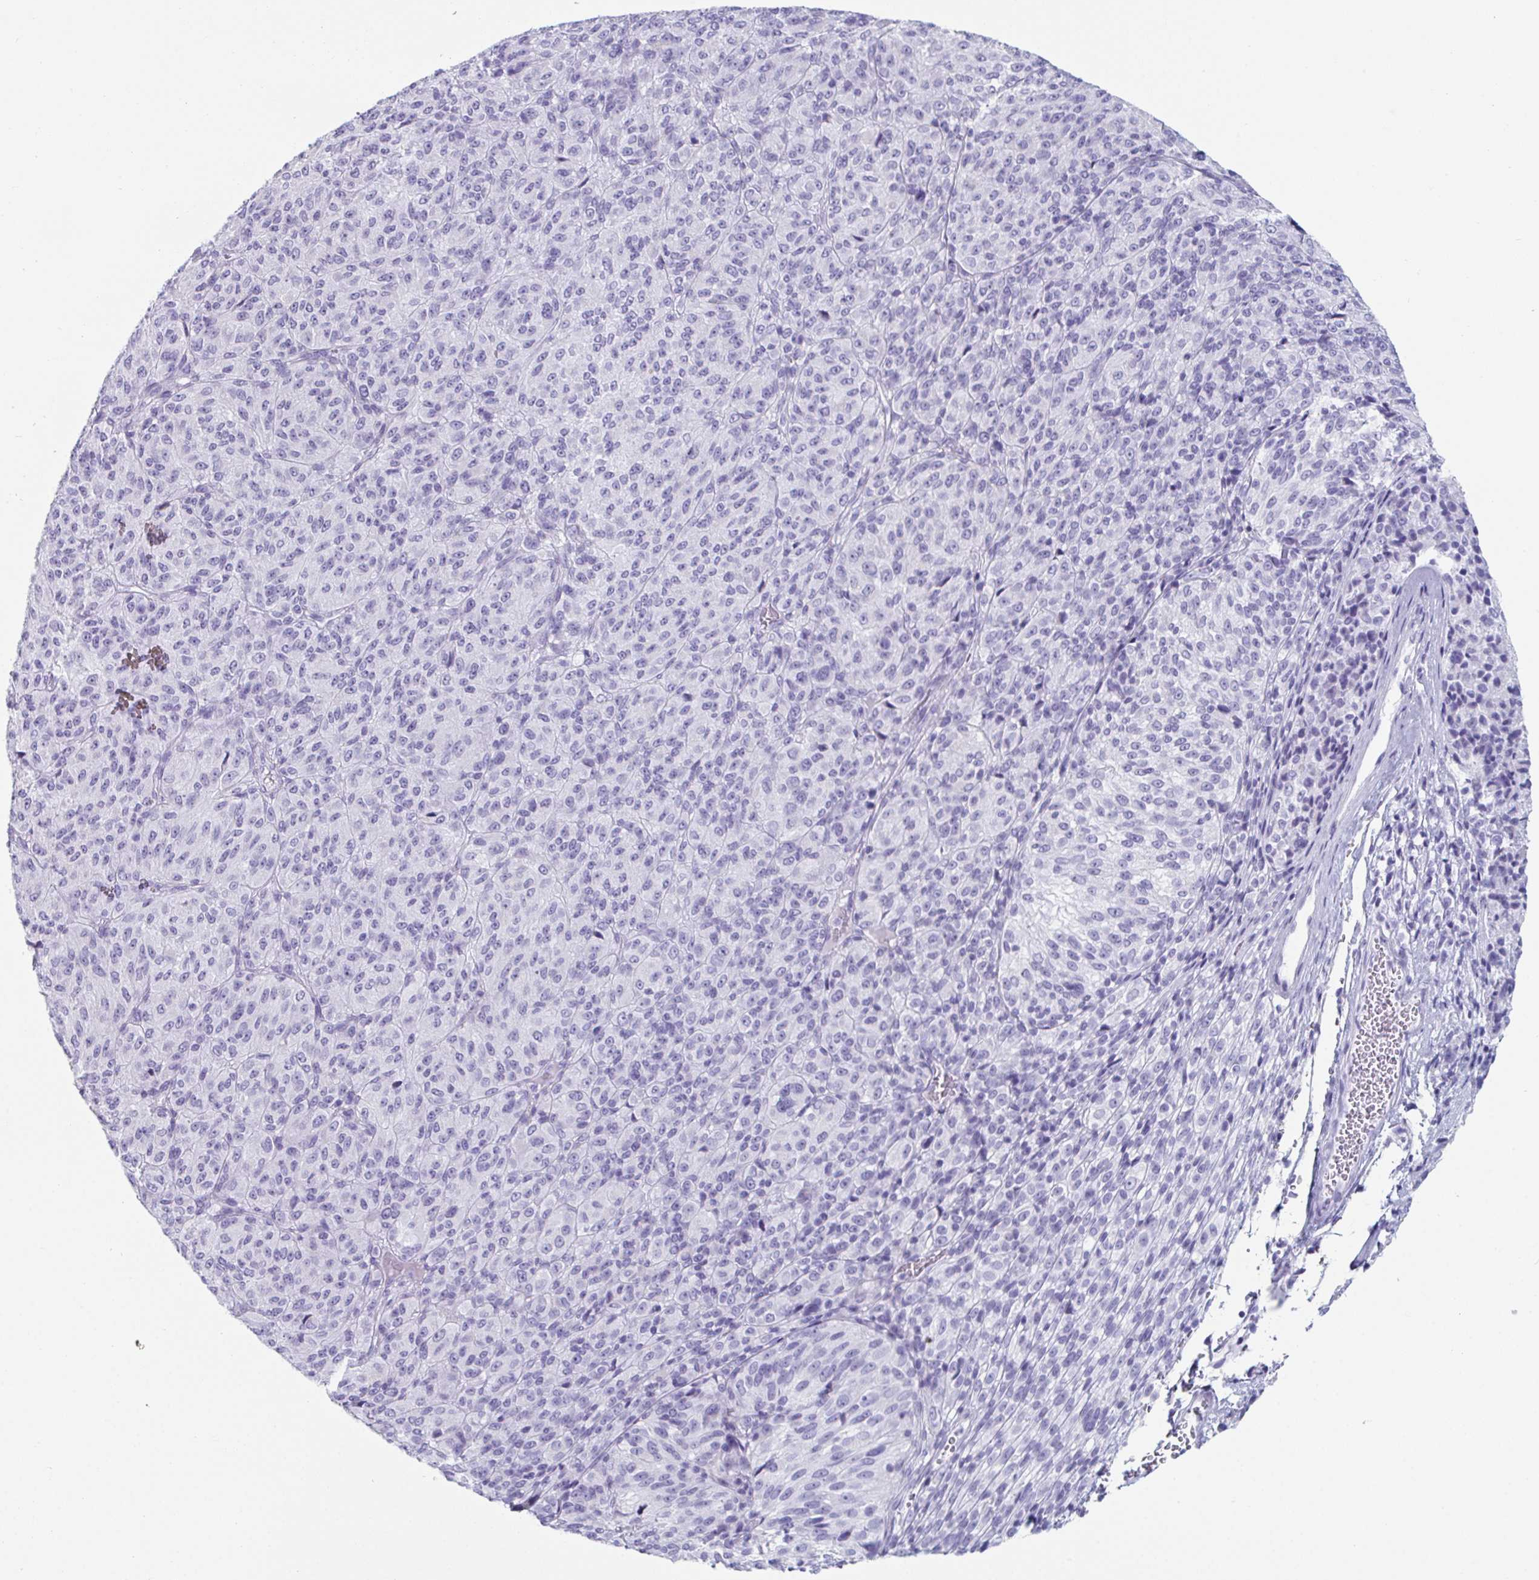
{"staining": {"intensity": "negative", "quantity": "none", "location": "none"}, "tissue": "melanoma", "cell_type": "Tumor cells", "image_type": "cancer", "snomed": [{"axis": "morphology", "description": "Malignant melanoma, Metastatic site"}, {"axis": "topography", "description": "Brain"}], "caption": "DAB immunohistochemical staining of human malignant melanoma (metastatic site) demonstrates no significant staining in tumor cells. (DAB (3,3'-diaminobenzidine) immunohistochemistry, high magnification).", "gene": "CREG2", "patient": {"sex": "female", "age": 56}}